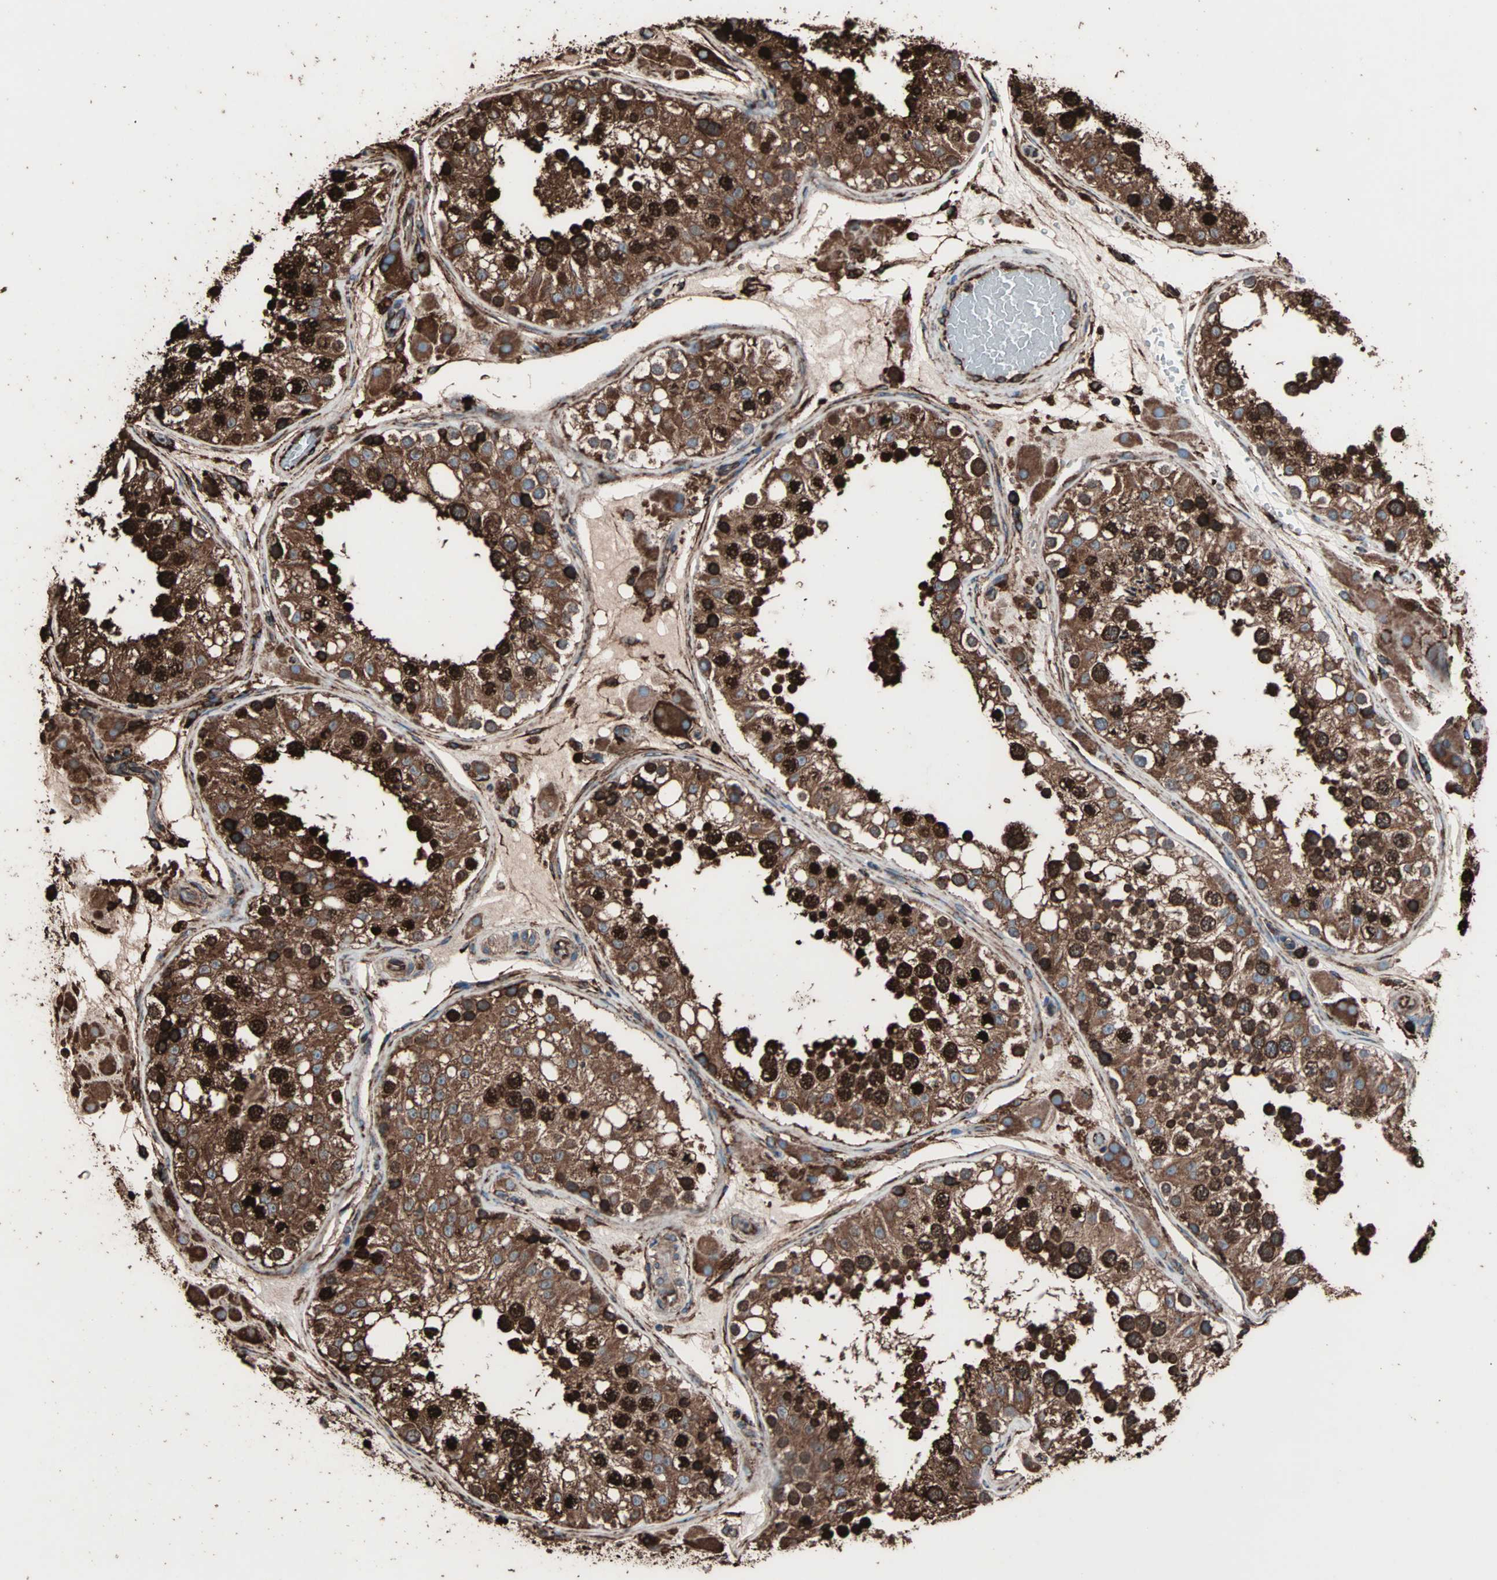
{"staining": {"intensity": "strong", "quantity": ">75%", "location": "cytoplasmic/membranous"}, "tissue": "testis", "cell_type": "Cells in seminiferous ducts", "image_type": "normal", "snomed": [{"axis": "morphology", "description": "Normal tissue, NOS"}, {"axis": "topography", "description": "Testis"}], "caption": "Testis stained with DAB IHC demonstrates high levels of strong cytoplasmic/membranous positivity in about >75% of cells in seminiferous ducts.", "gene": "HSP90B1", "patient": {"sex": "male", "age": 26}}